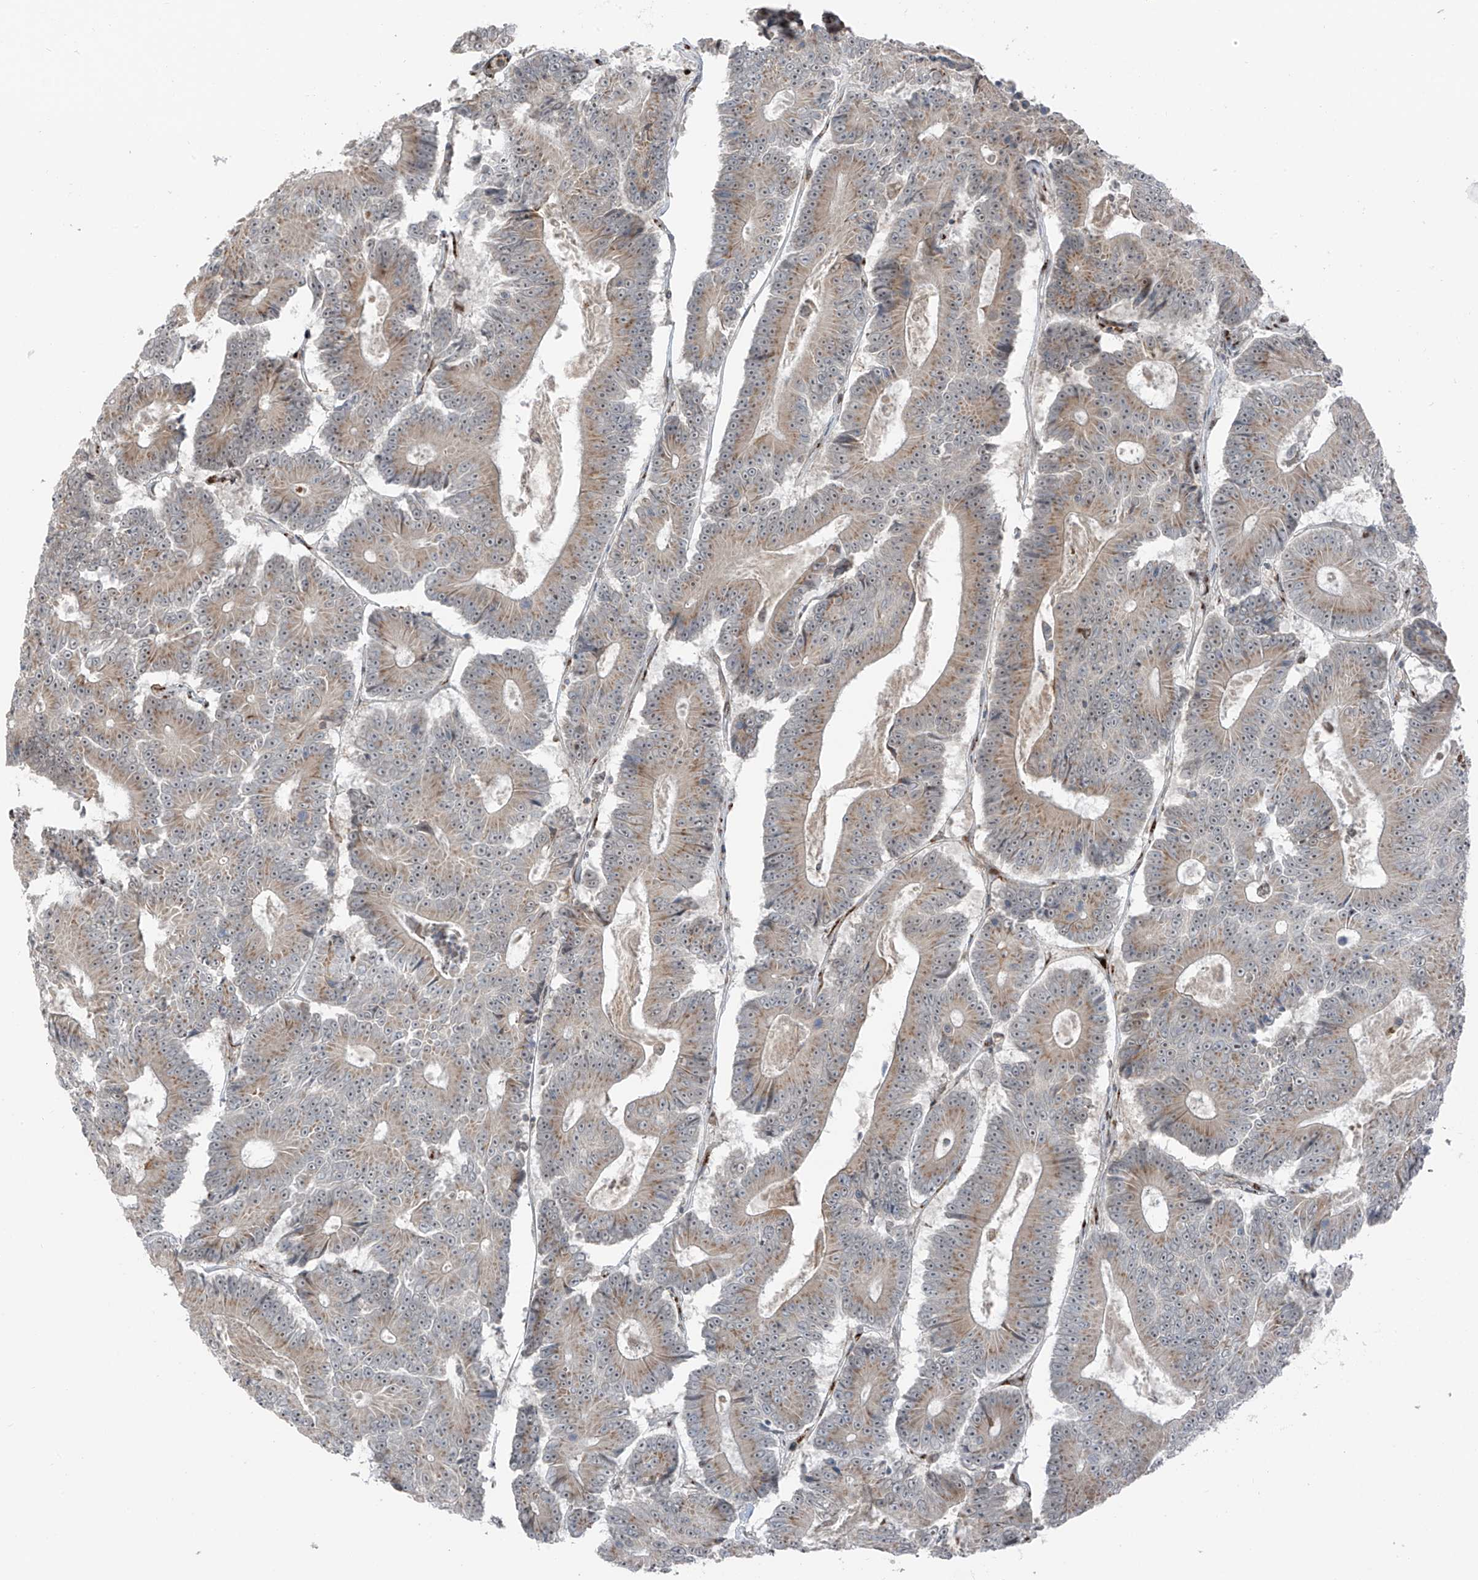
{"staining": {"intensity": "moderate", "quantity": ">75%", "location": "cytoplasmic/membranous"}, "tissue": "colorectal cancer", "cell_type": "Tumor cells", "image_type": "cancer", "snomed": [{"axis": "morphology", "description": "Adenocarcinoma, NOS"}, {"axis": "topography", "description": "Colon"}], "caption": "This is an image of immunohistochemistry staining of colorectal adenocarcinoma, which shows moderate expression in the cytoplasmic/membranous of tumor cells.", "gene": "ERLEC1", "patient": {"sex": "male", "age": 83}}